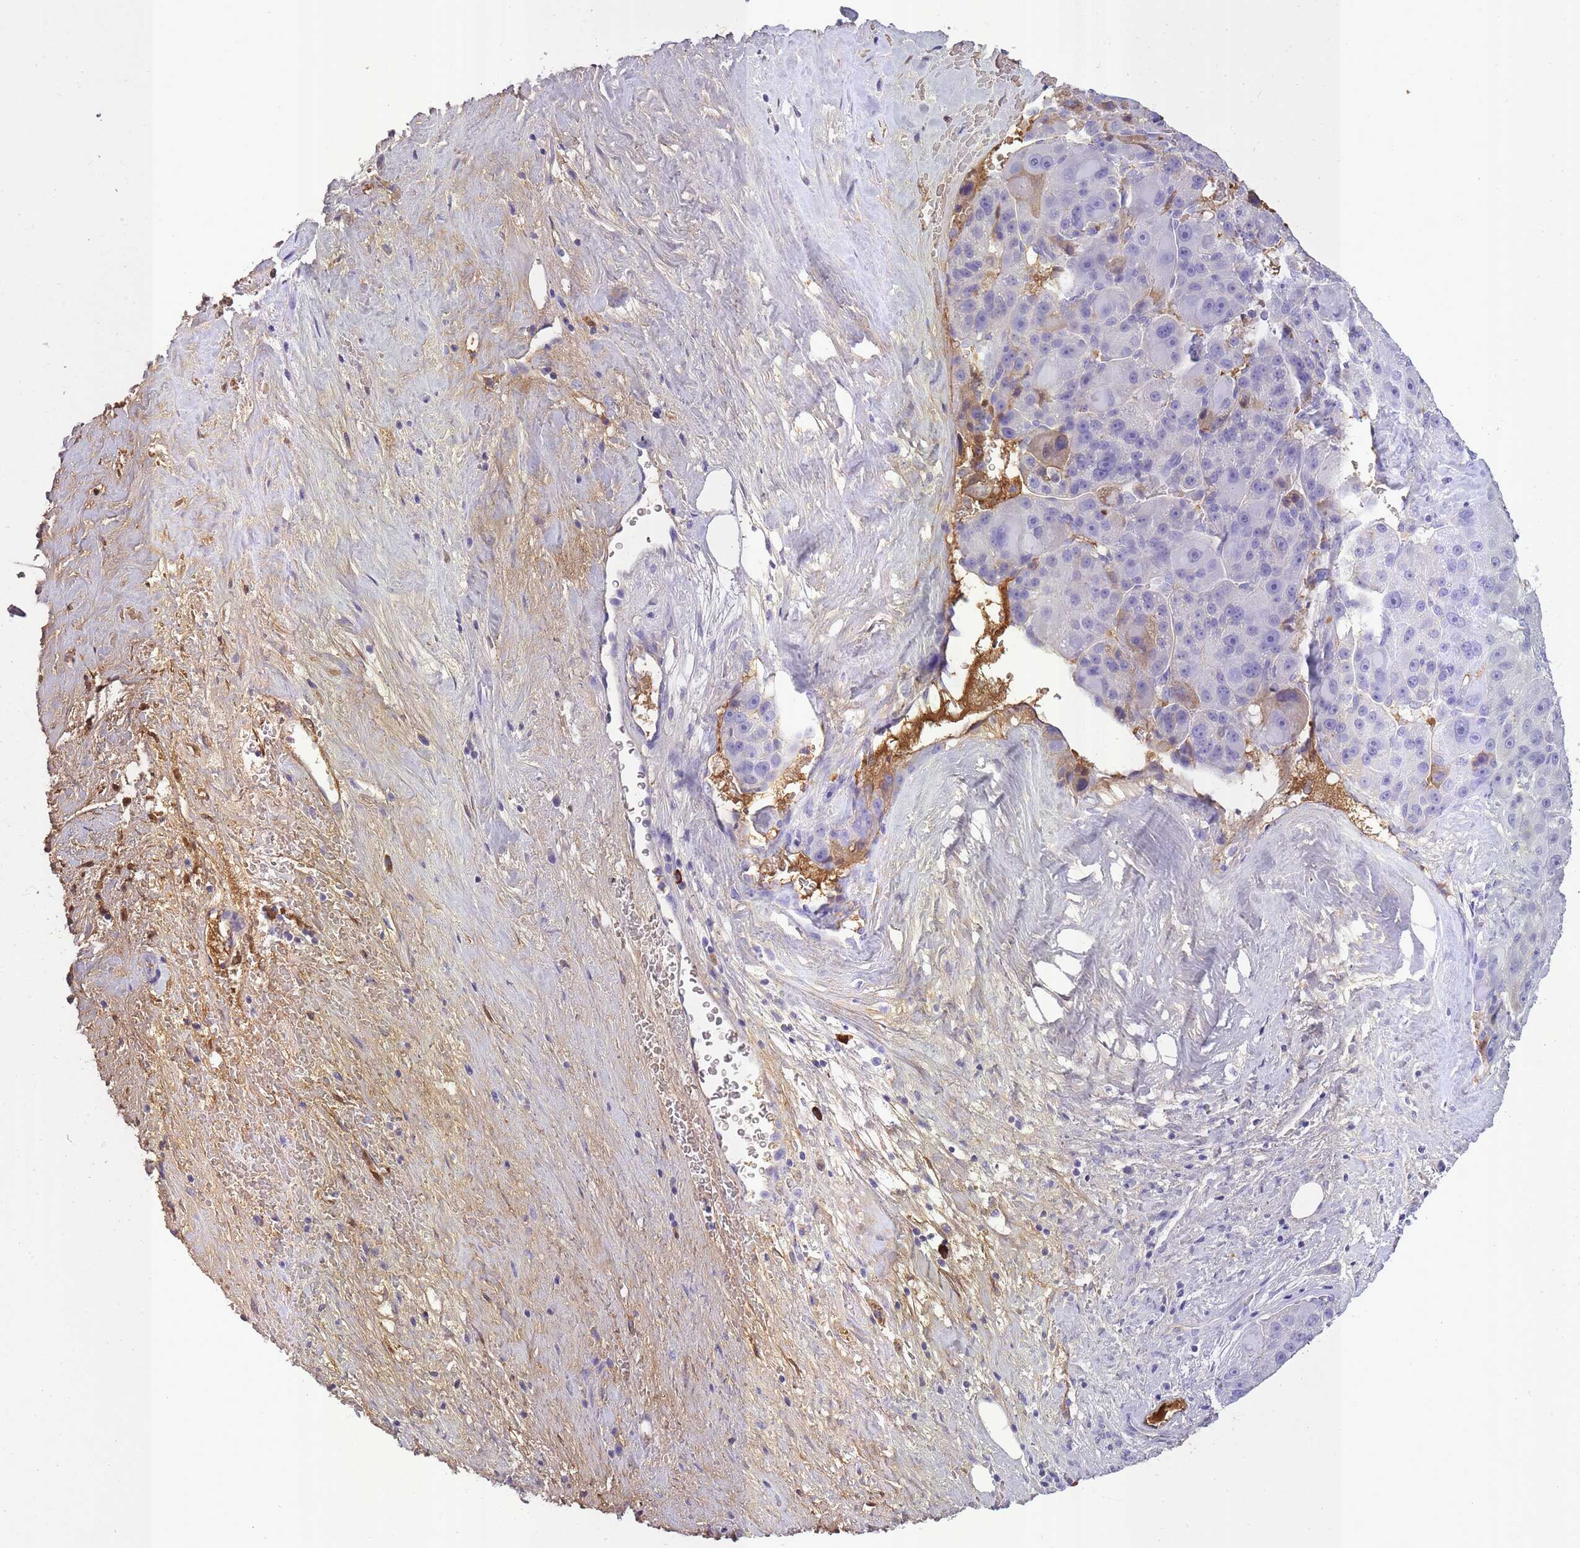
{"staining": {"intensity": "negative", "quantity": "none", "location": "none"}, "tissue": "liver cancer", "cell_type": "Tumor cells", "image_type": "cancer", "snomed": [{"axis": "morphology", "description": "Carcinoma, Hepatocellular, NOS"}, {"axis": "topography", "description": "Liver"}], "caption": "The photomicrograph demonstrates no staining of tumor cells in hepatocellular carcinoma (liver). (DAB (3,3'-diaminobenzidine) immunohistochemistry with hematoxylin counter stain).", "gene": "IGKV1D-42", "patient": {"sex": "male", "age": 76}}